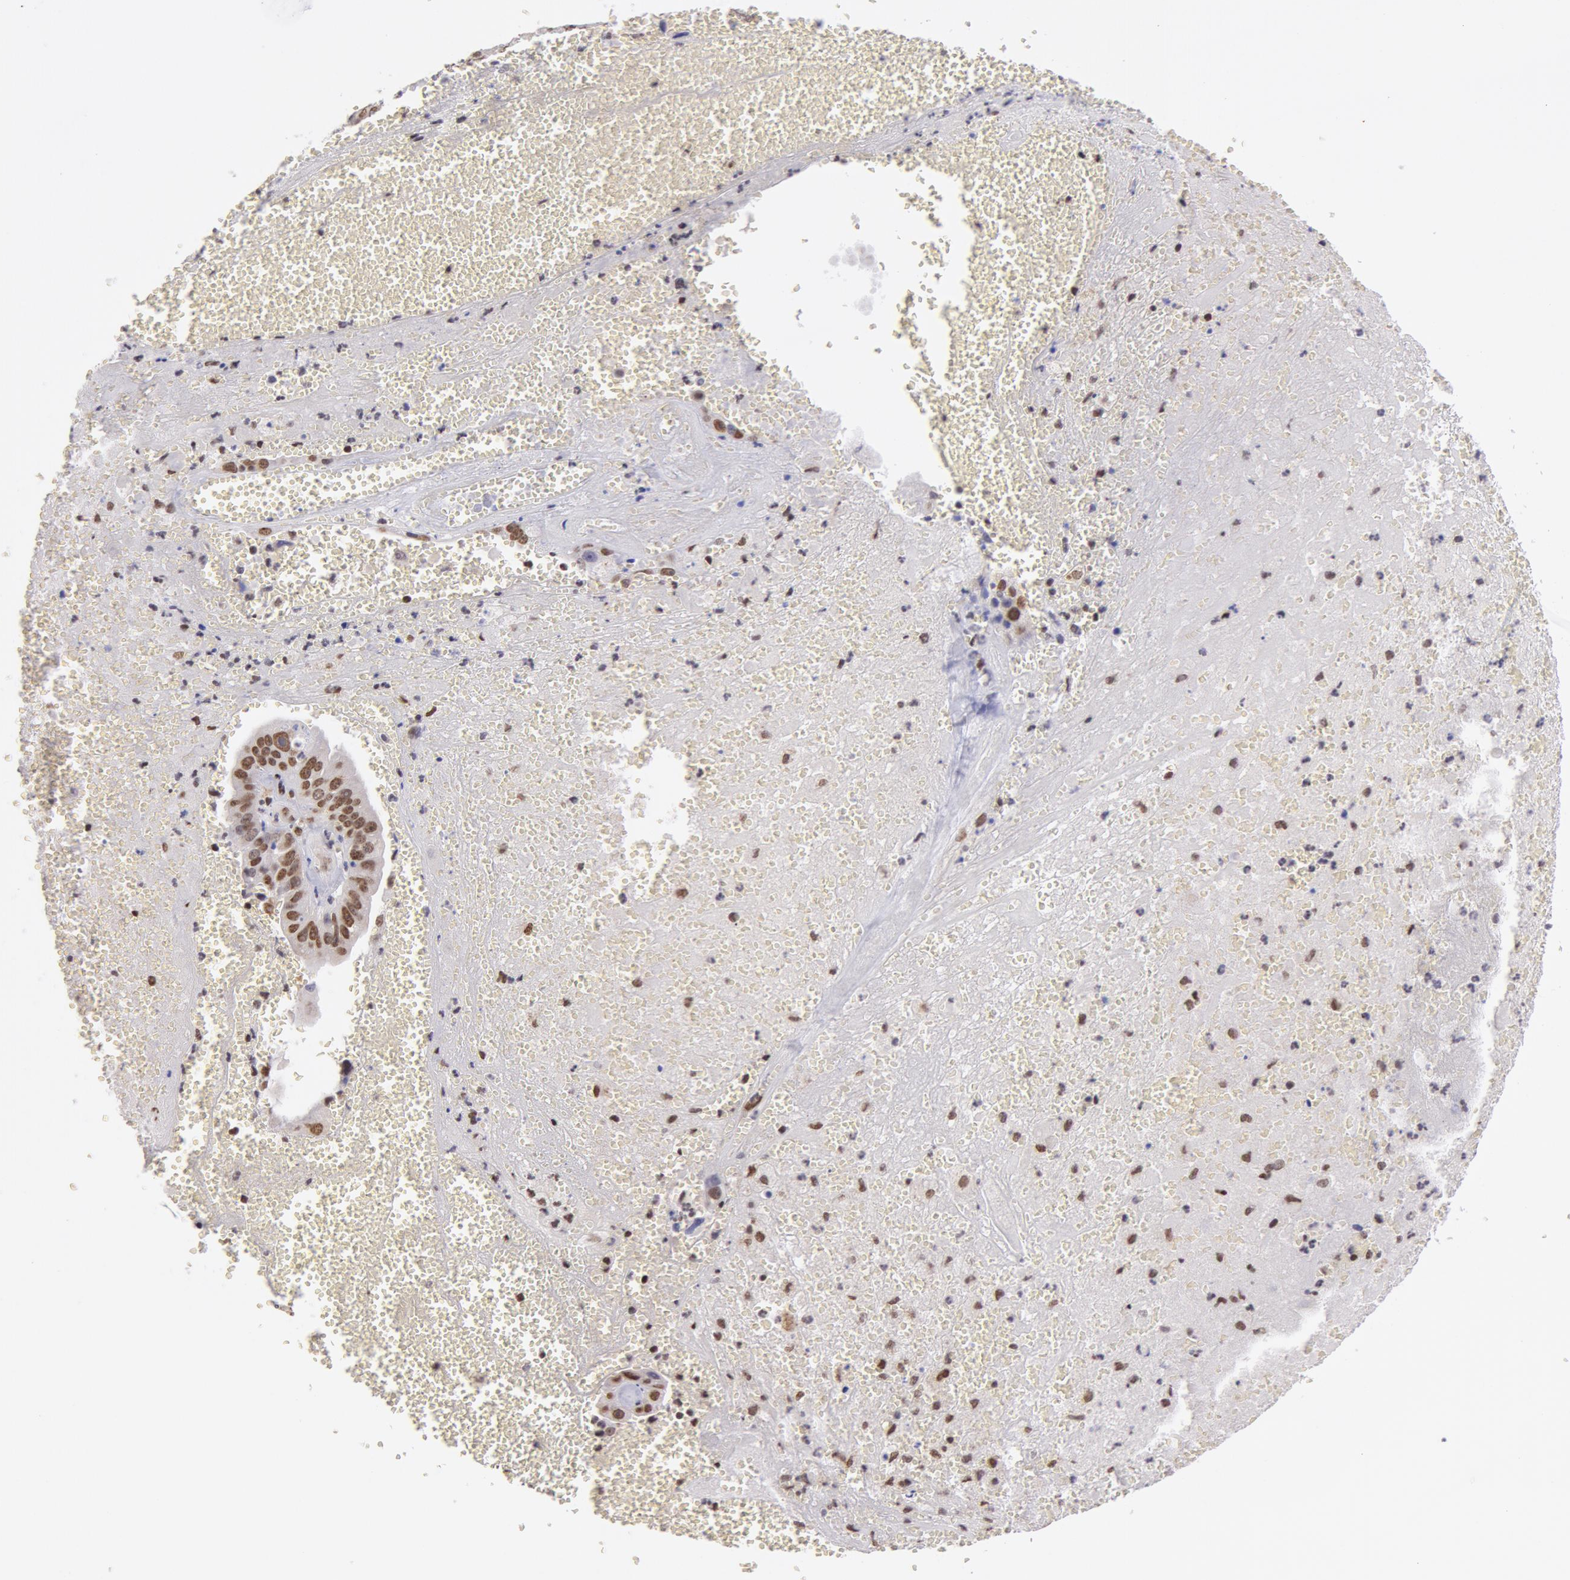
{"staining": {"intensity": "strong", "quantity": ">75%", "location": "cytoplasmic/membranous,nuclear"}, "tissue": "liver cancer", "cell_type": "Tumor cells", "image_type": "cancer", "snomed": [{"axis": "morphology", "description": "Cholangiocarcinoma"}, {"axis": "topography", "description": "Liver"}], "caption": "Protein positivity by immunohistochemistry (IHC) demonstrates strong cytoplasmic/membranous and nuclear expression in about >75% of tumor cells in cholangiocarcinoma (liver).", "gene": "VRTN", "patient": {"sex": "female", "age": 79}}